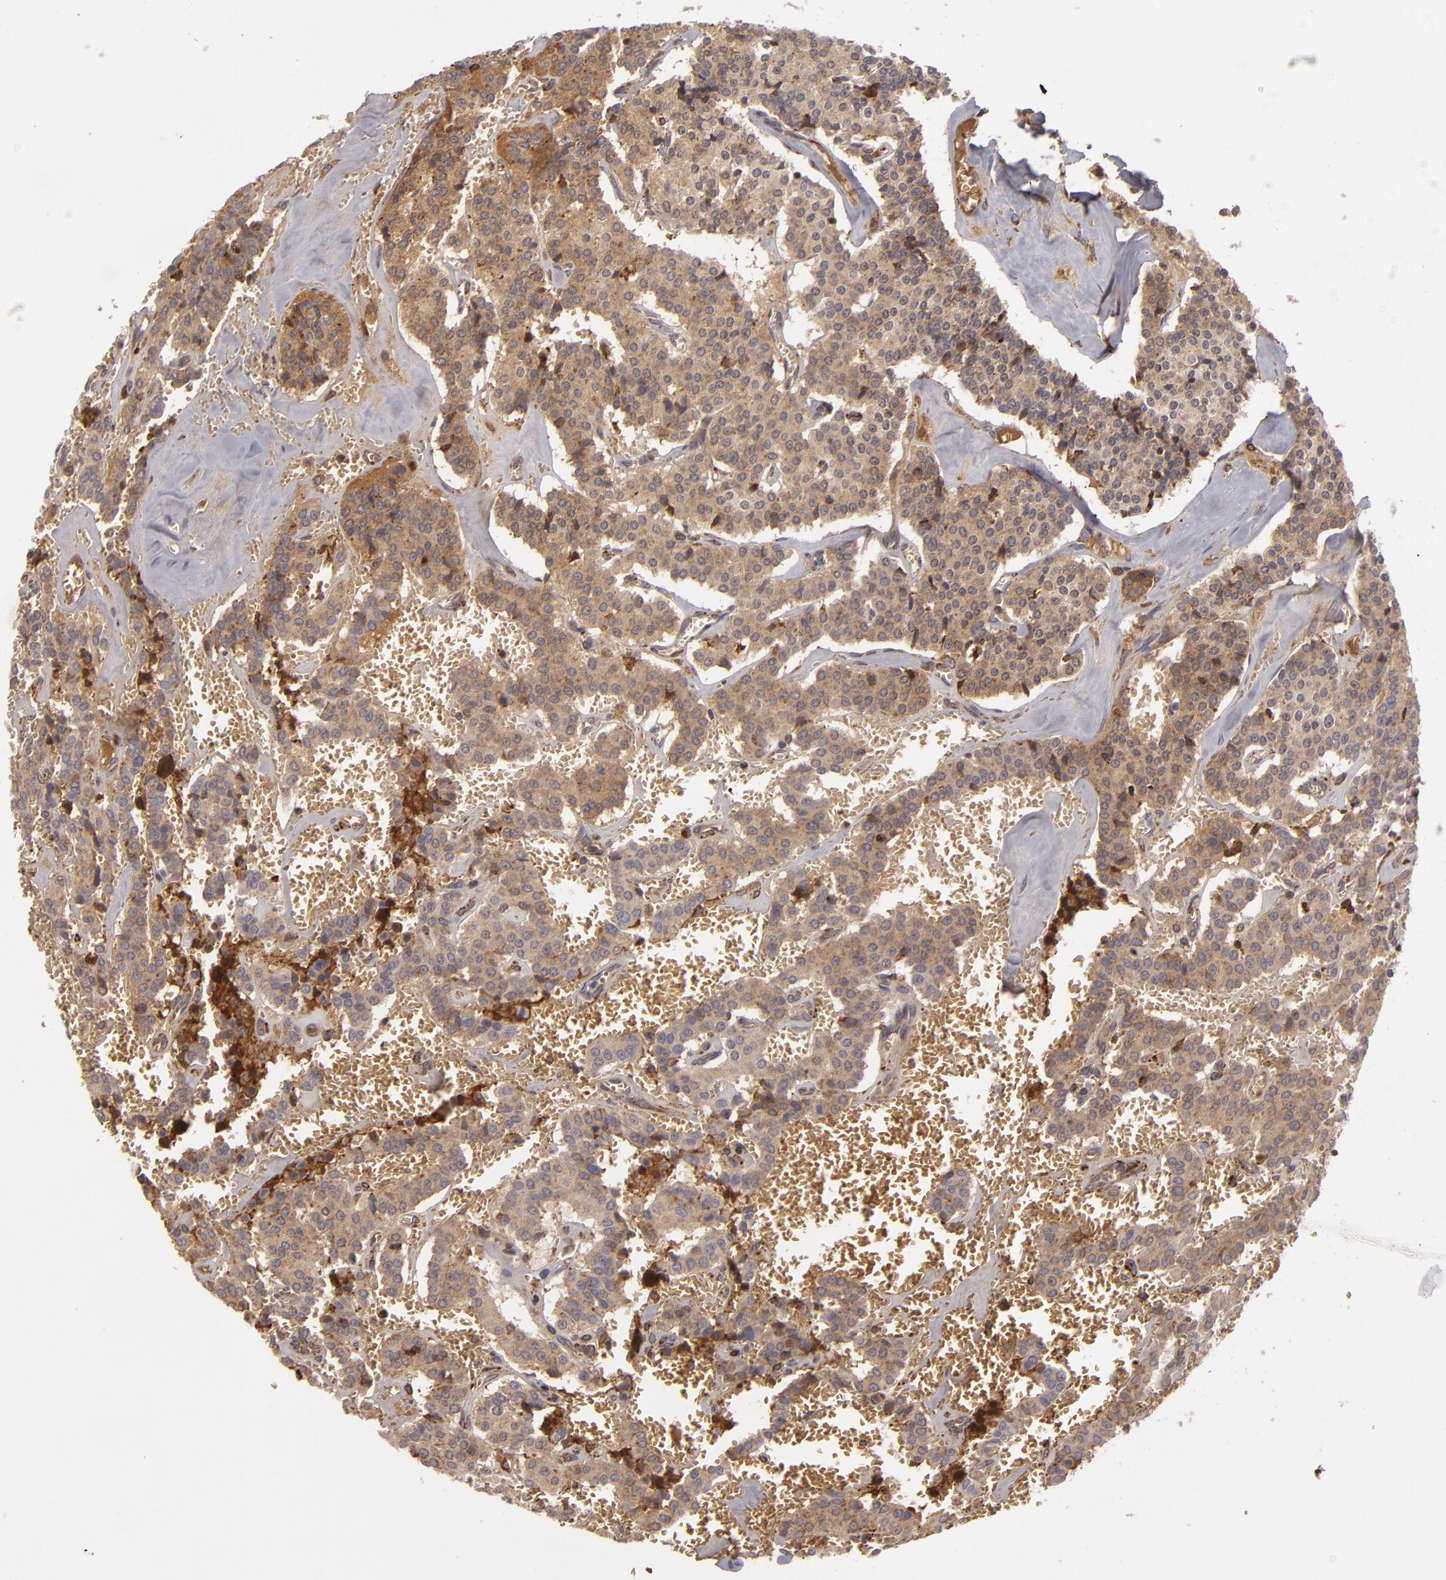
{"staining": {"intensity": "moderate", "quantity": ">75%", "location": "cytoplasmic/membranous"}, "tissue": "carcinoid", "cell_type": "Tumor cells", "image_type": "cancer", "snomed": [{"axis": "morphology", "description": "Carcinoid, malignant, NOS"}, {"axis": "topography", "description": "Bronchus"}], "caption": "Malignant carcinoid stained with immunohistochemistry (IHC) demonstrates moderate cytoplasmic/membranous staining in about >75% of tumor cells.", "gene": "CFB", "patient": {"sex": "male", "age": 55}}